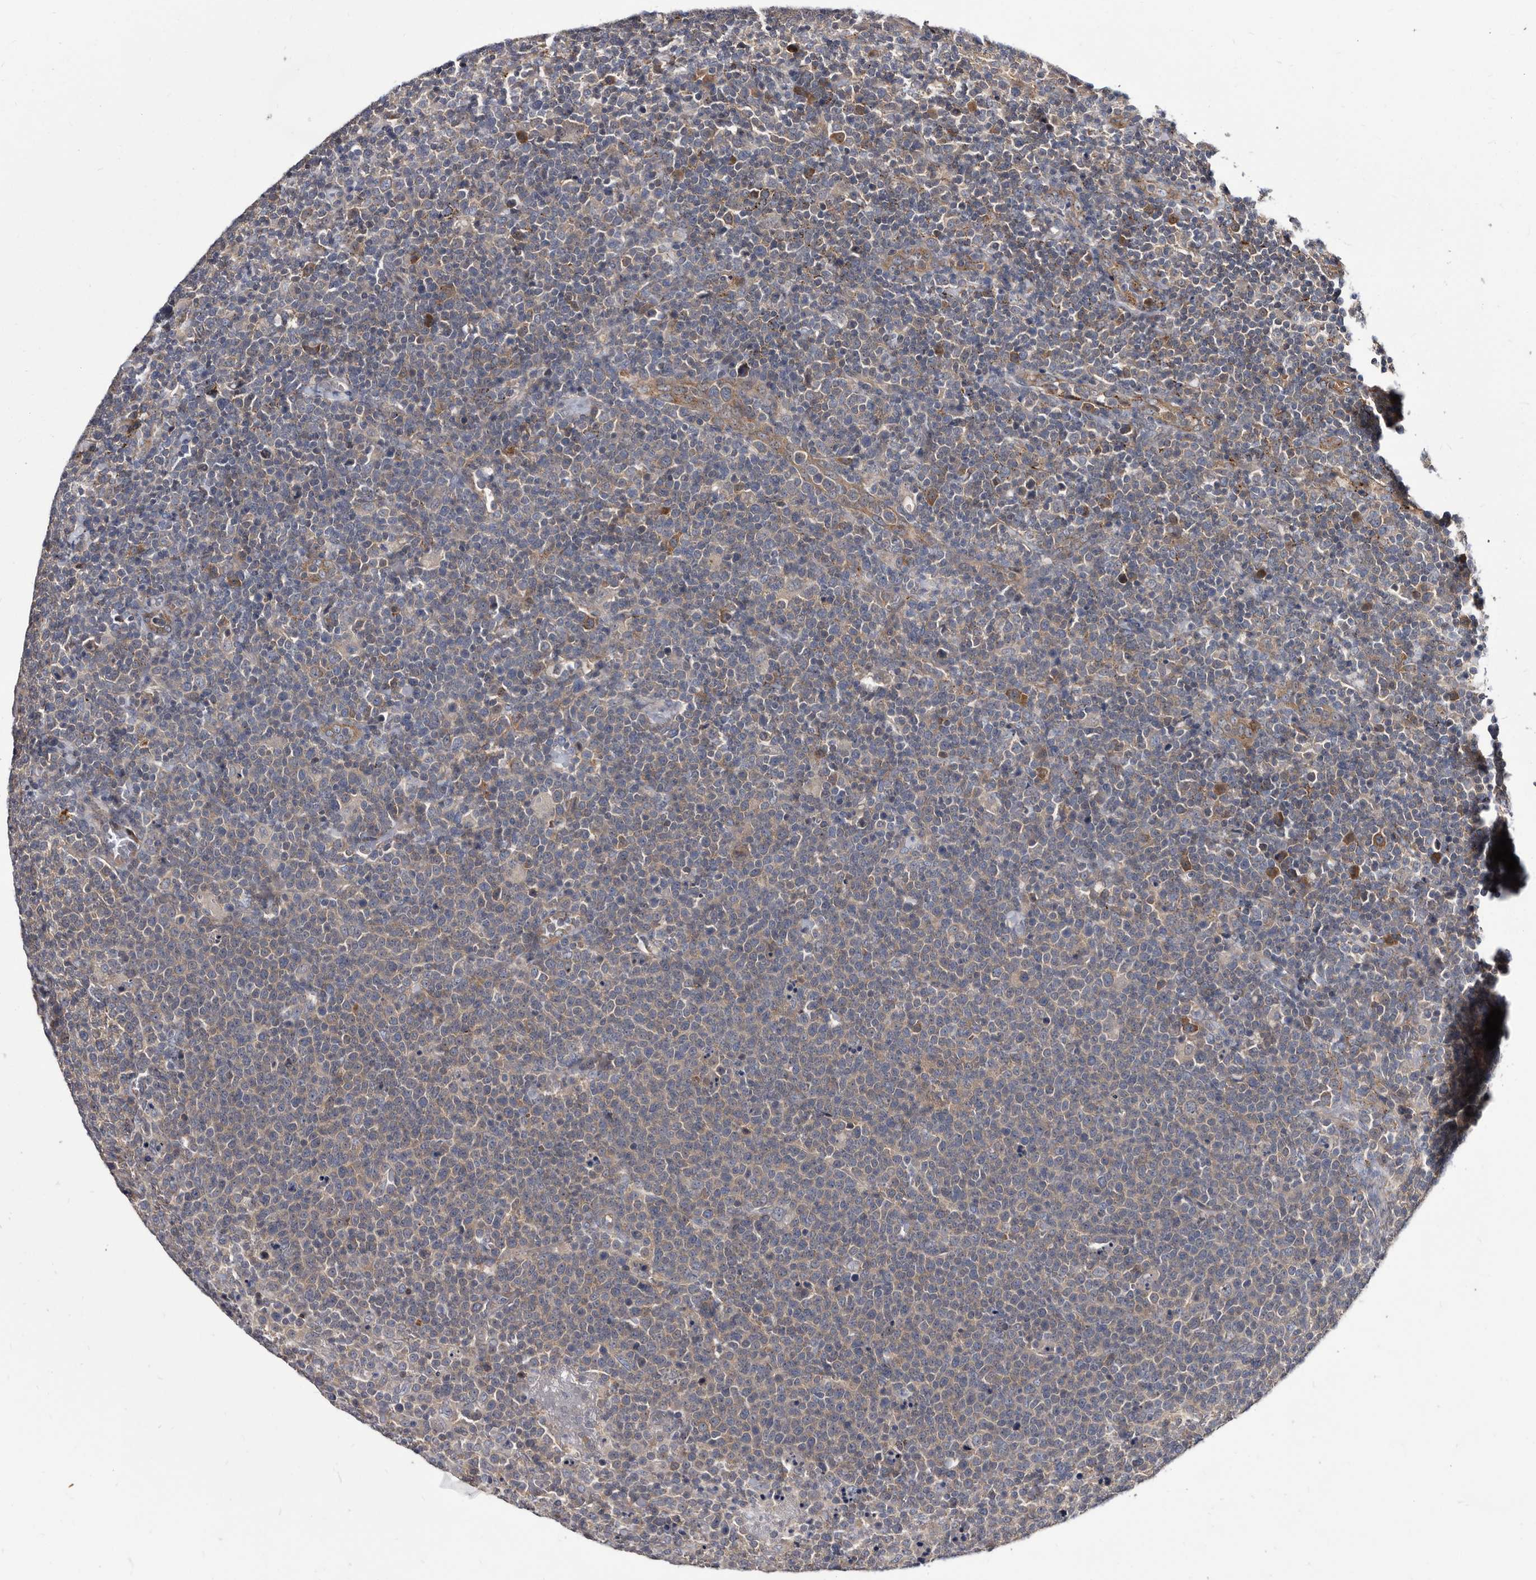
{"staining": {"intensity": "weak", "quantity": "25%-75%", "location": "cytoplasmic/membranous"}, "tissue": "lymphoma", "cell_type": "Tumor cells", "image_type": "cancer", "snomed": [{"axis": "morphology", "description": "Malignant lymphoma, non-Hodgkin's type, High grade"}, {"axis": "topography", "description": "Lymph node"}], "caption": "Immunohistochemistry (IHC) photomicrograph of human lymphoma stained for a protein (brown), which exhibits low levels of weak cytoplasmic/membranous staining in about 25%-75% of tumor cells.", "gene": "ABCF2", "patient": {"sex": "male", "age": 61}}